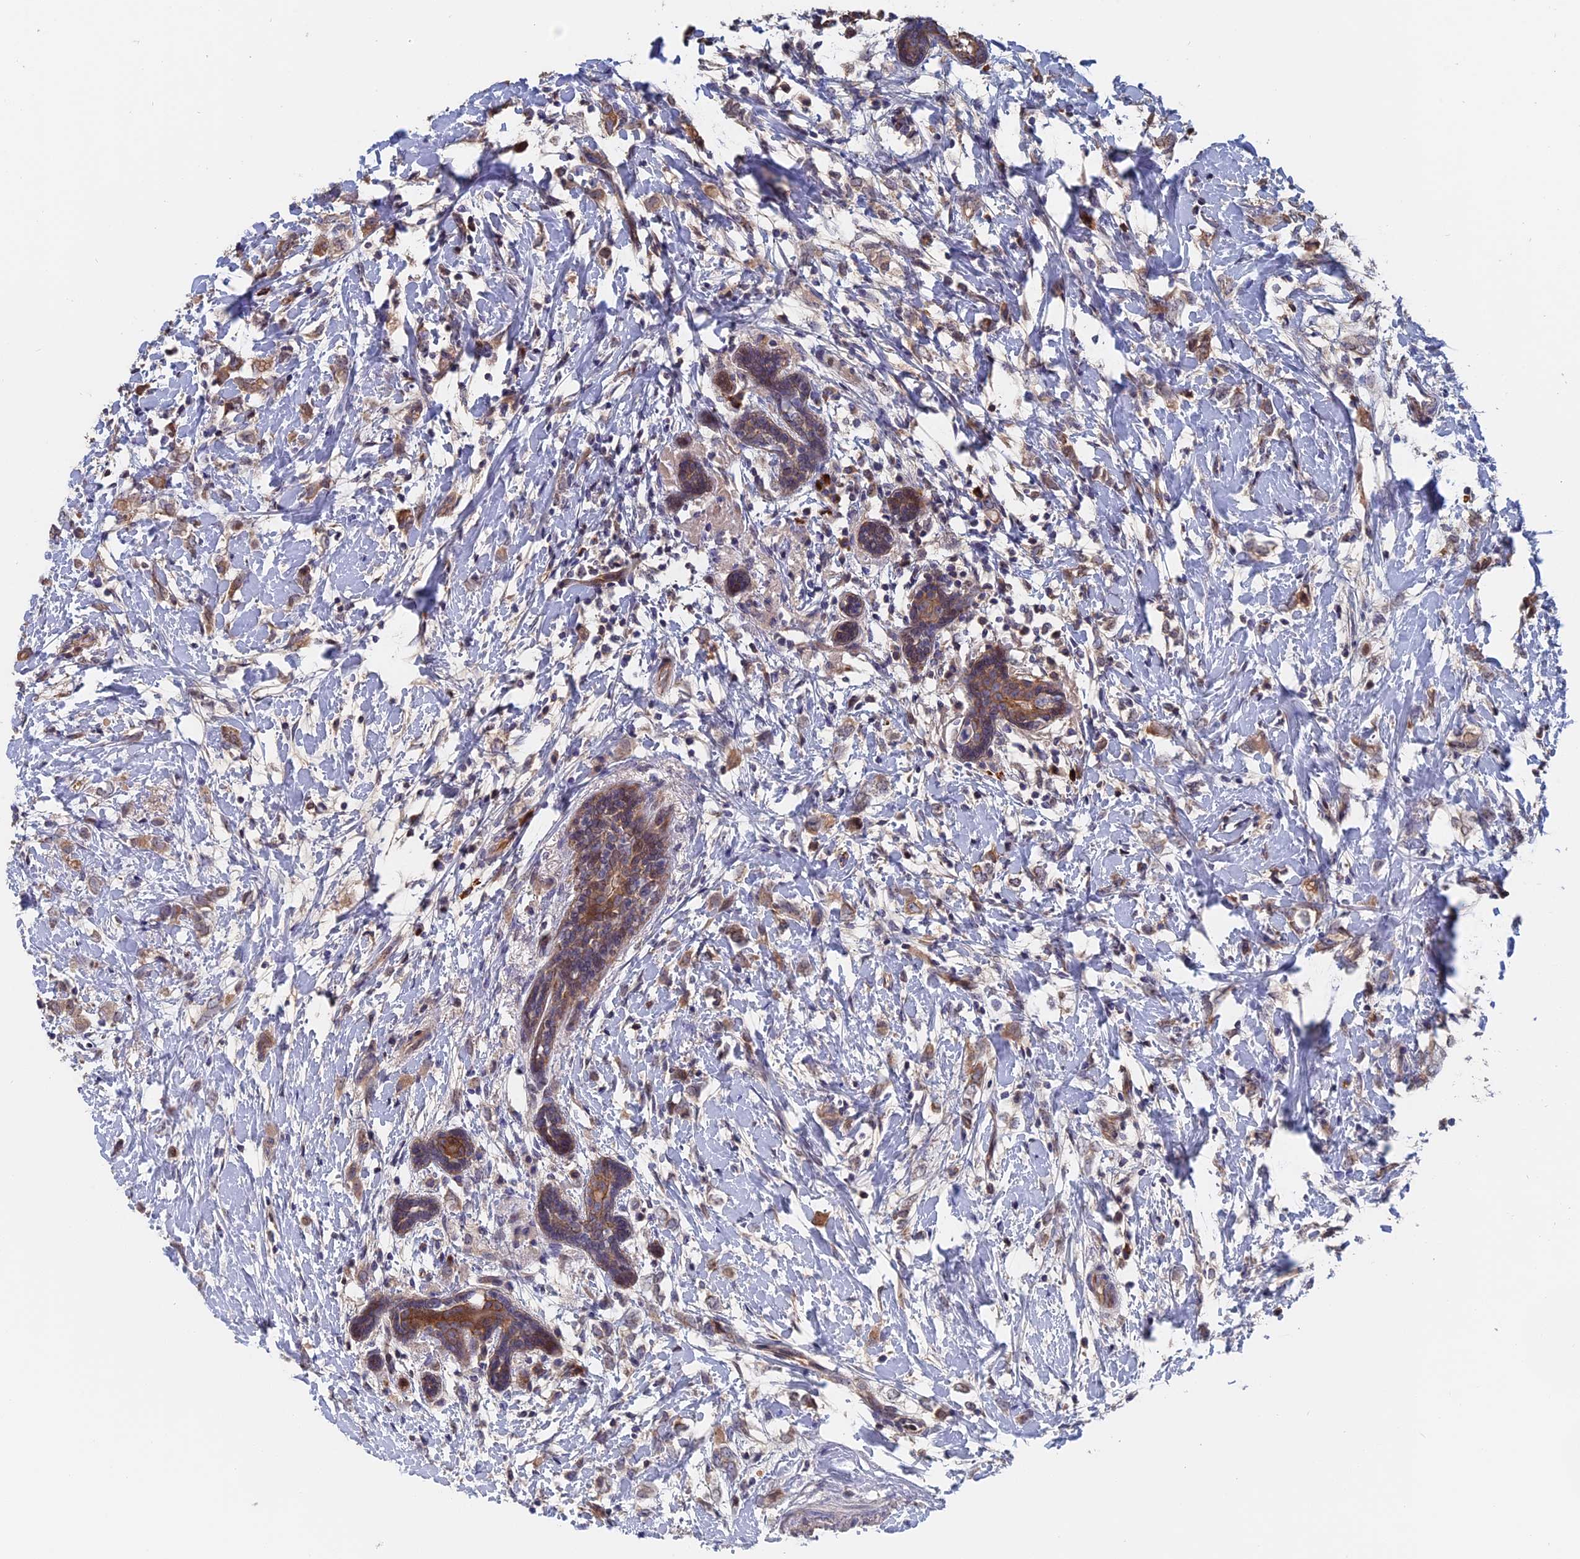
{"staining": {"intensity": "weak", "quantity": ">75%", "location": "cytoplasmic/membranous"}, "tissue": "breast cancer", "cell_type": "Tumor cells", "image_type": "cancer", "snomed": [{"axis": "morphology", "description": "Normal tissue, NOS"}, {"axis": "morphology", "description": "Lobular carcinoma"}, {"axis": "topography", "description": "Breast"}], "caption": "Immunohistochemical staining of breast cancer (lobular carcinoma) shows low levels of weak cytoplasmic/membranous protein staining in about >75% of tumor cells.", "gene": "SLC33A1", "patient": {"sex": "female", "age": 47}}